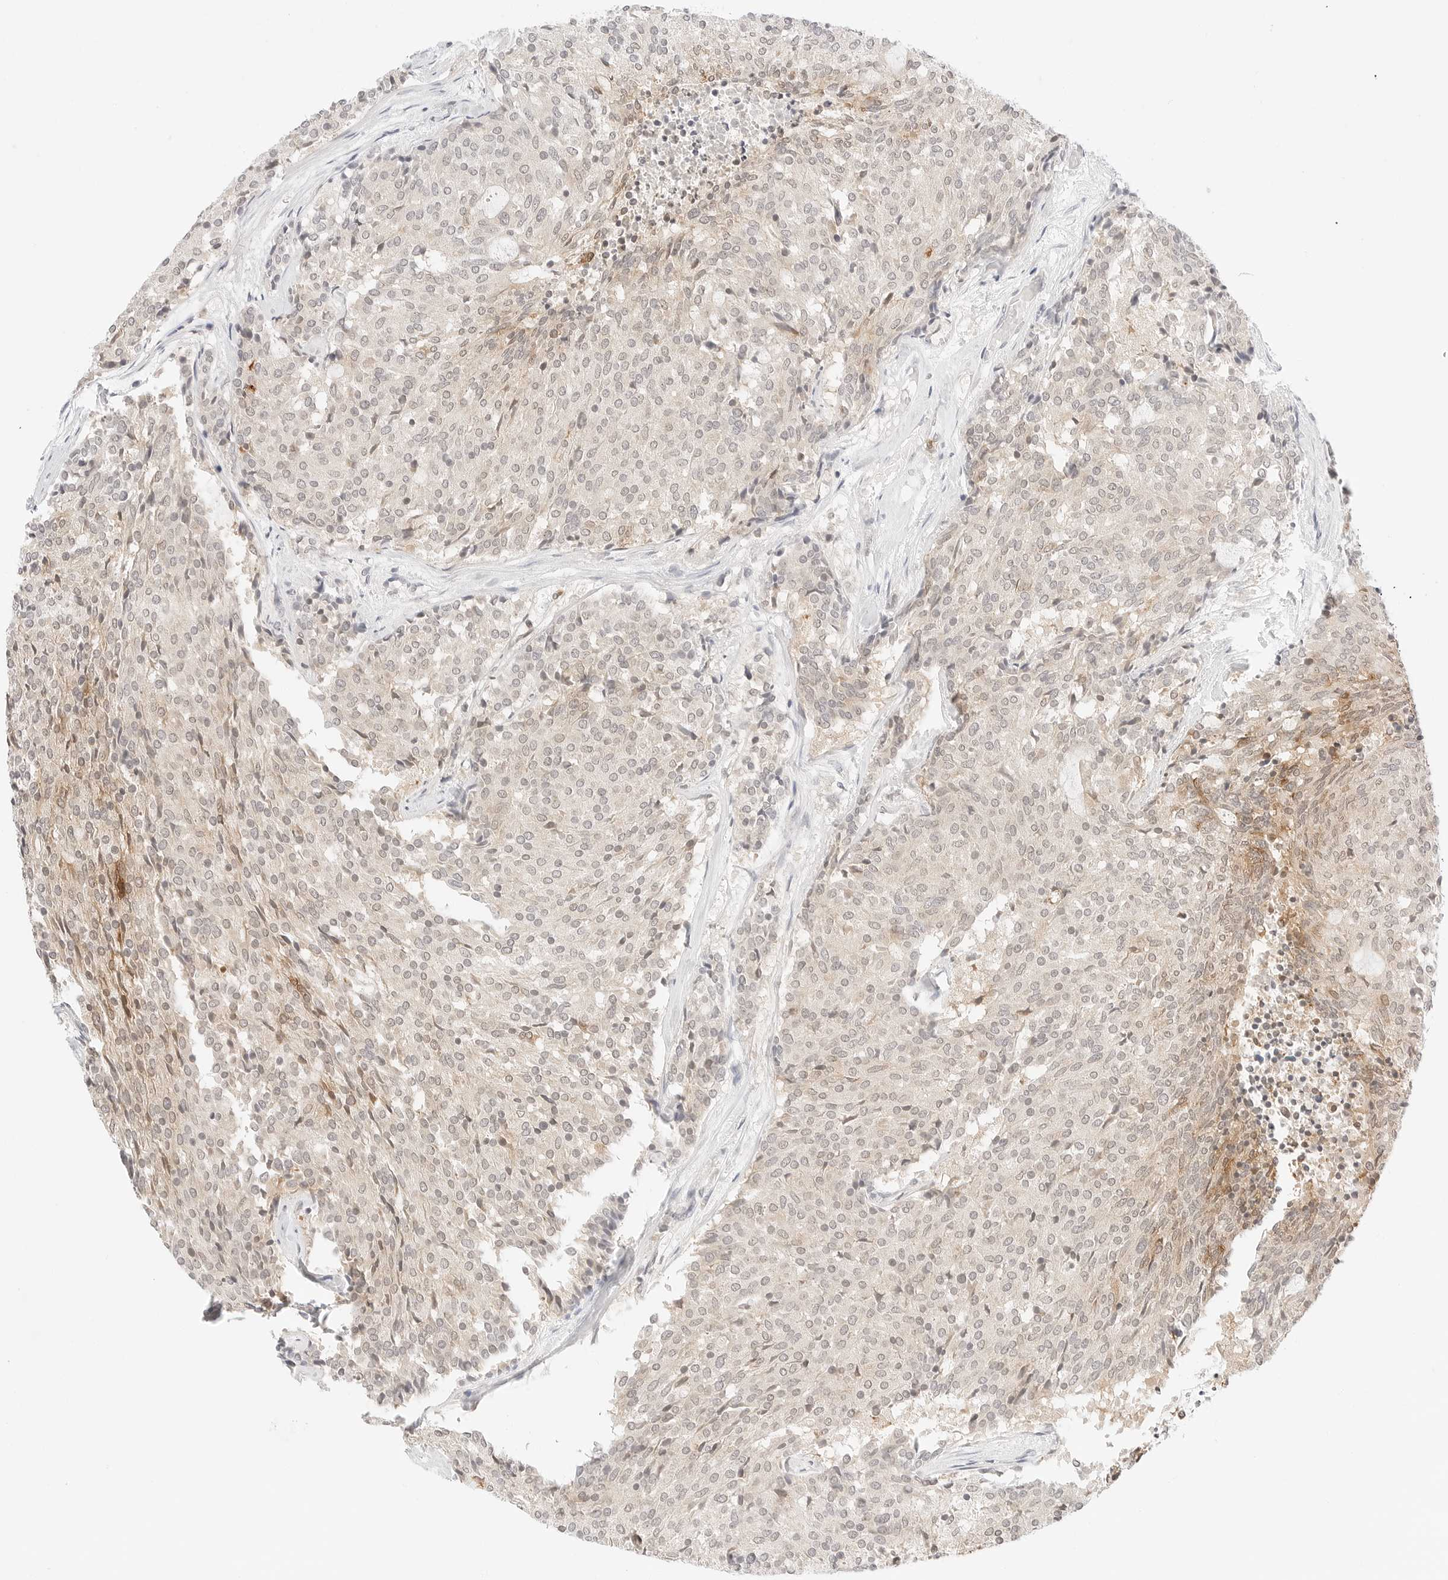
{"staining": {"intensity": "moderate", "quantity": "<25%", "location": "cytoplasmic/membranous"}, "tissue": "carcinoid", "cell_type": "Tumor cells", "image_type": "cancer", "snomed": [{"axis": "morphology", "description": "Carcinoid, malignant, NOS"}, {"axis": "topography", "description": "Pancreas"}], "caption": "An image of human carcinoid (malignant) stained for a protein displays moderate cytoplasmic/membranous brown staining in tumor cells.", "gene": "GNAS", "patient": {"sex": "female", "age": 54}}